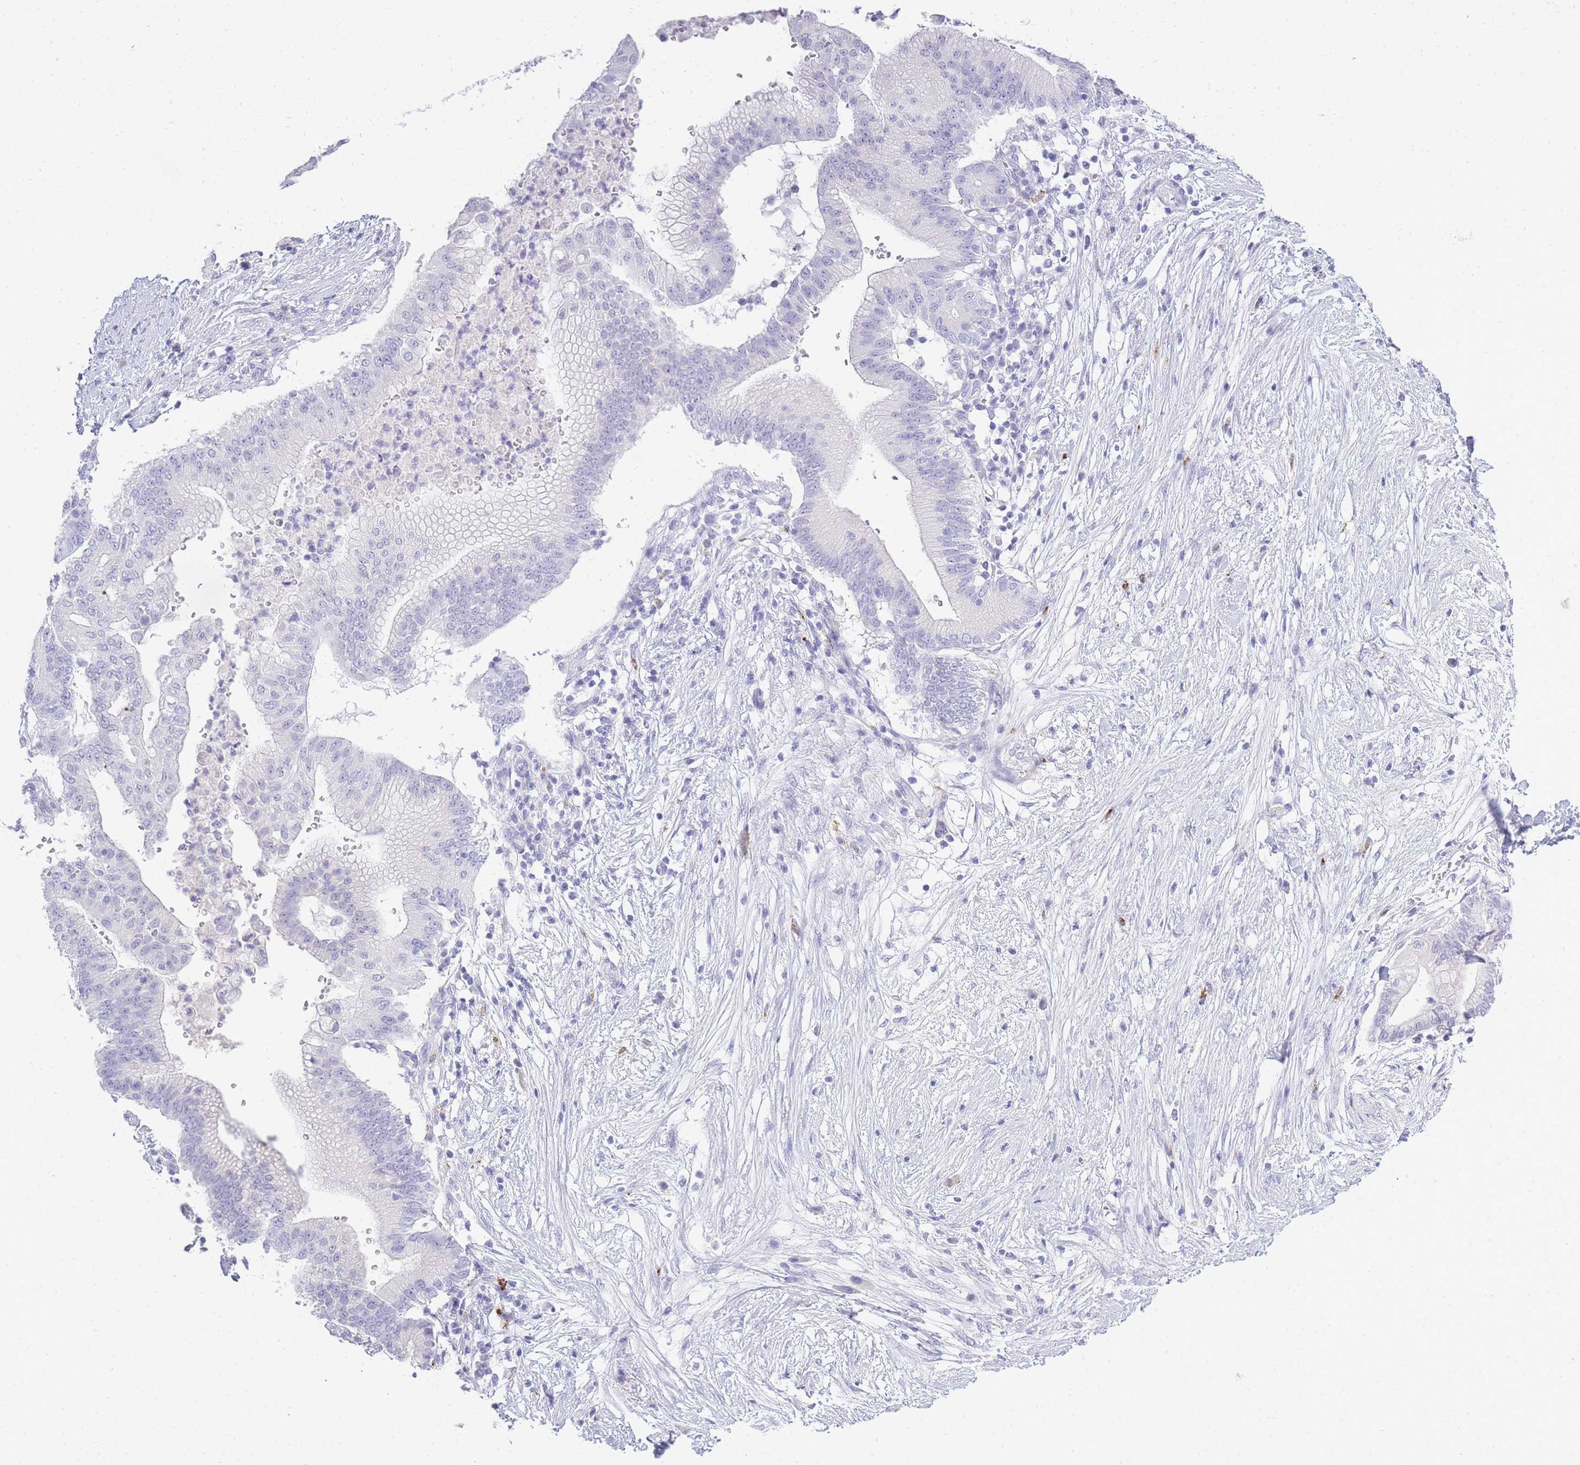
{"staining": {"intensity": "negative", "quantity": "none", "location": "none"}, "tissue": "pancreatic cancer", "cell_type": "Tumor cells", "image_type": "cancer", "snomed": [{"axis": "morphology", "description": "Adenocarcinoma, NOS"}, {"axis": "topography", "description": "Pancreas"}], "caption": "High magnification brightfield microscopy of pancreatic adenocarcinoma stained with DAB (brown) and counterstained with hematoxylin (blue): tumor cells show no significant staining.", "gene": "RHO", "patient": {"sex": "male", "age": 68}}